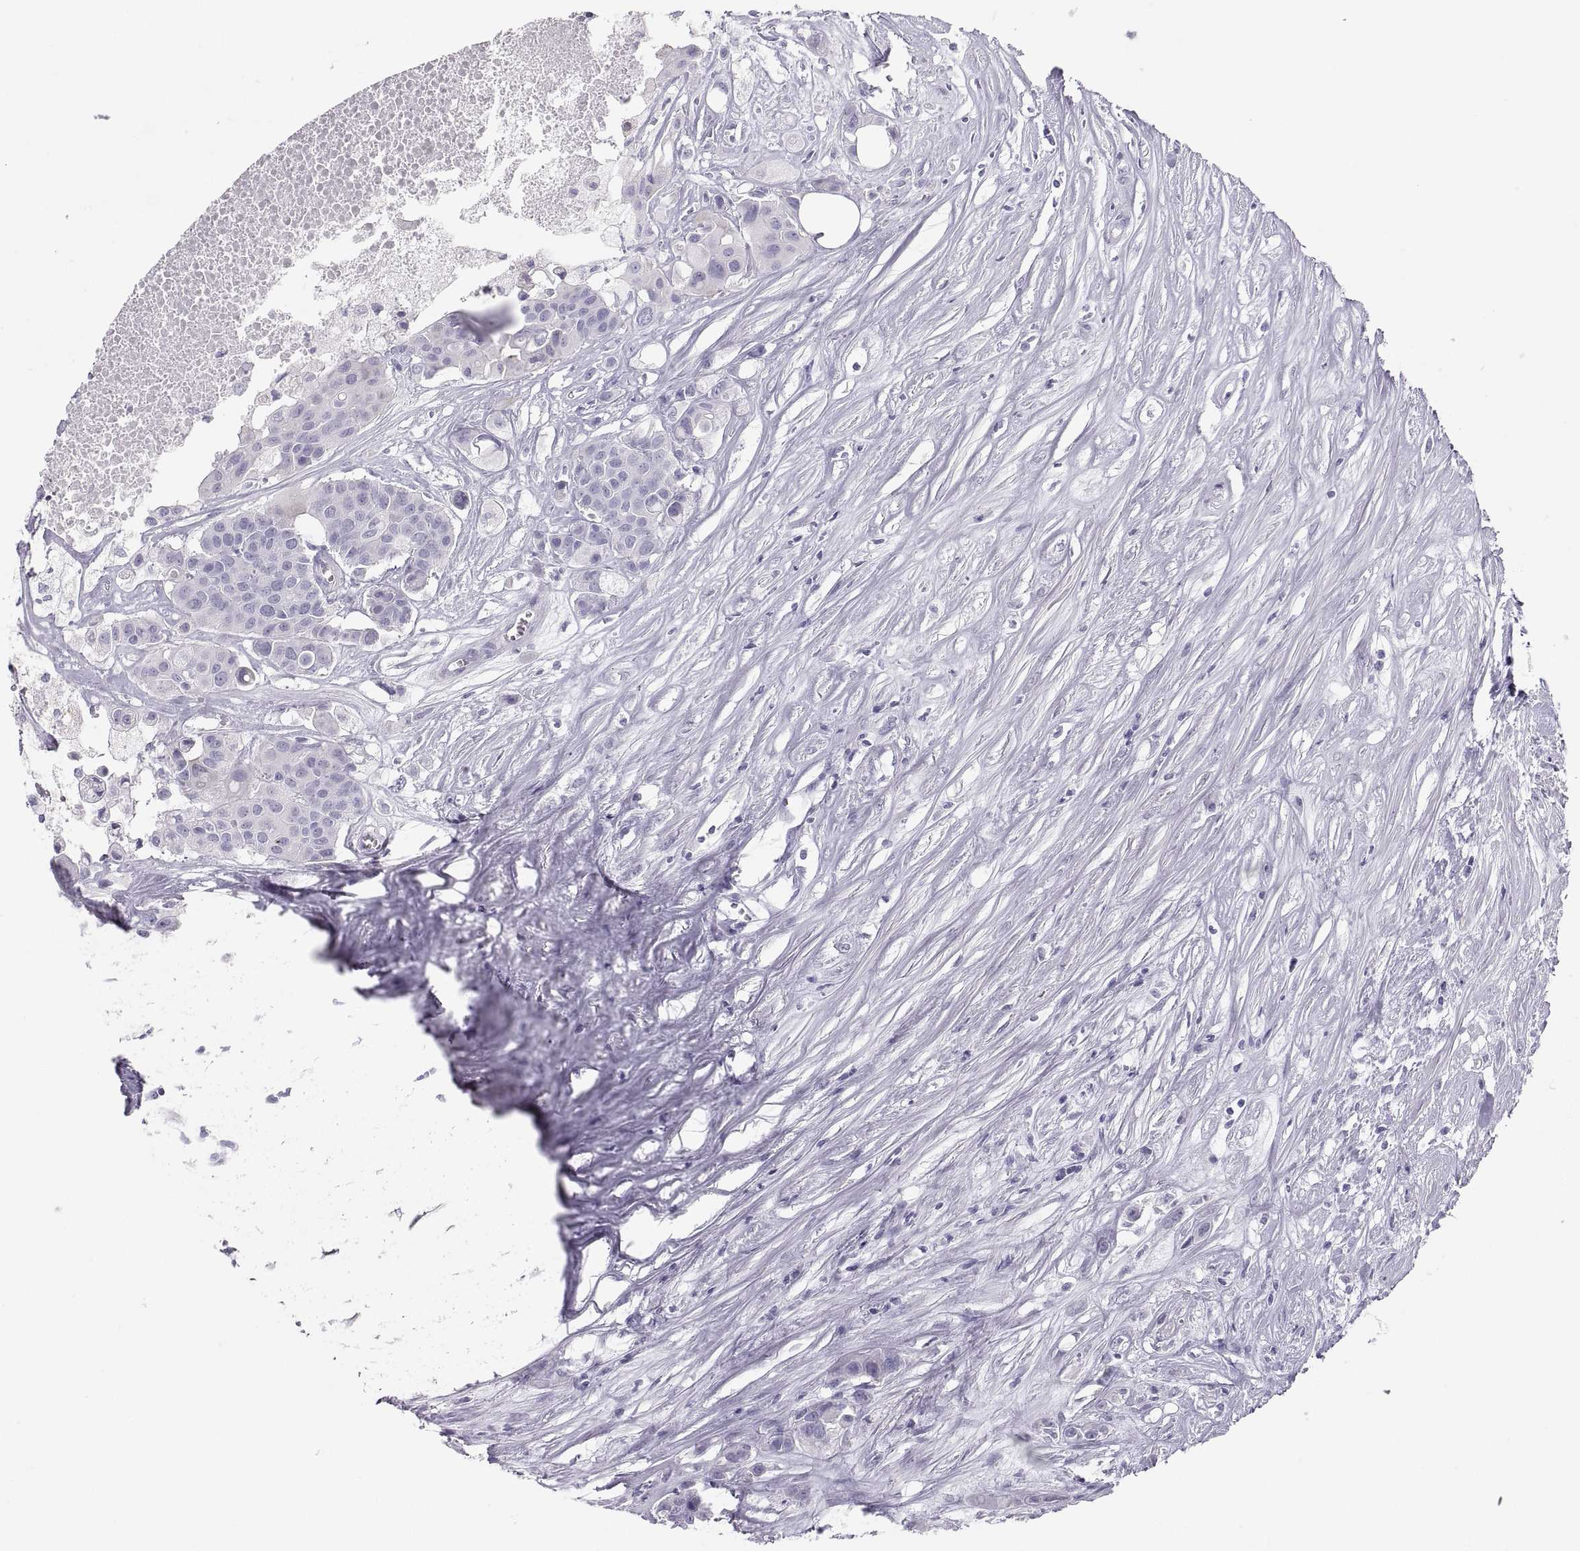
{"staining": {"intensity": "negative", "quantity": "none", "location": "none"}, "tissue": "carcinoid", "cell_type": "Tumor cells", "image_type": "cancer", "snomed": [{"axis": "morphology", "description": "Carcinoid, malignant, NOS"}, {"axis": "topography", "description": "Colon"}], "caption": "Carcinoid (malignant) stained for a protein using immunohistochemistry (IHC) reveals no expression tumor cells.", "gene": "SEMG1", "patient": {"sex": "male", "age": 81}}